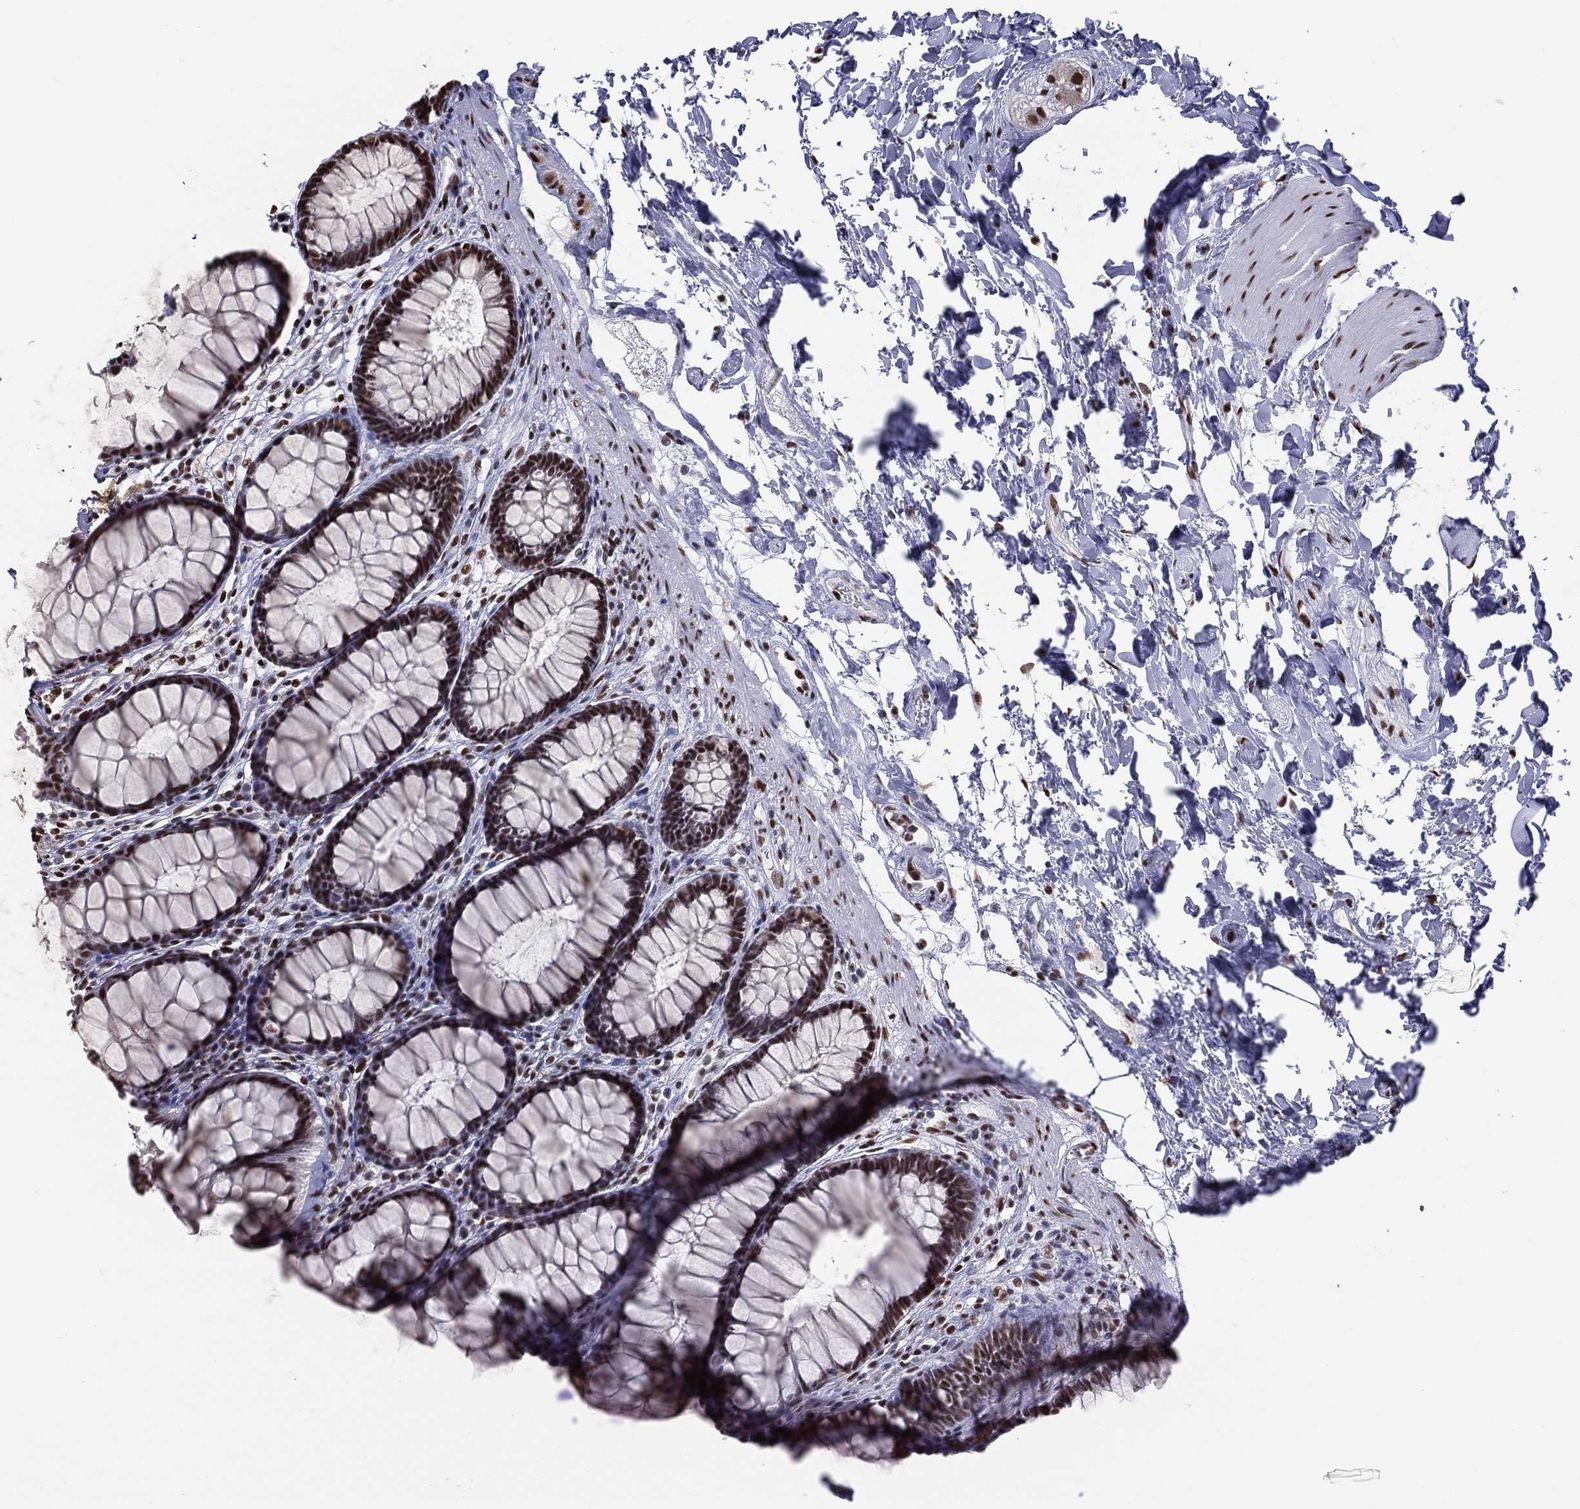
{"staining": {"intensity": "strong", "quantity": ">75%", "location": "nuclear"}, "tissue": "rectum", "cell_type": "Glandular cells", "image_type": "normal", "snomed": [{"axis": "morphology", "description": "Normal tissue, NOS"}, {"axis": "topography", "description": "Rectum"}], "caption": "Glandular cells show high levels of strong nuclear staining in about >75% of cells in benign human rectum.", "gene": "ZNF7", "patient": {"sex": "male", "age": 72}}